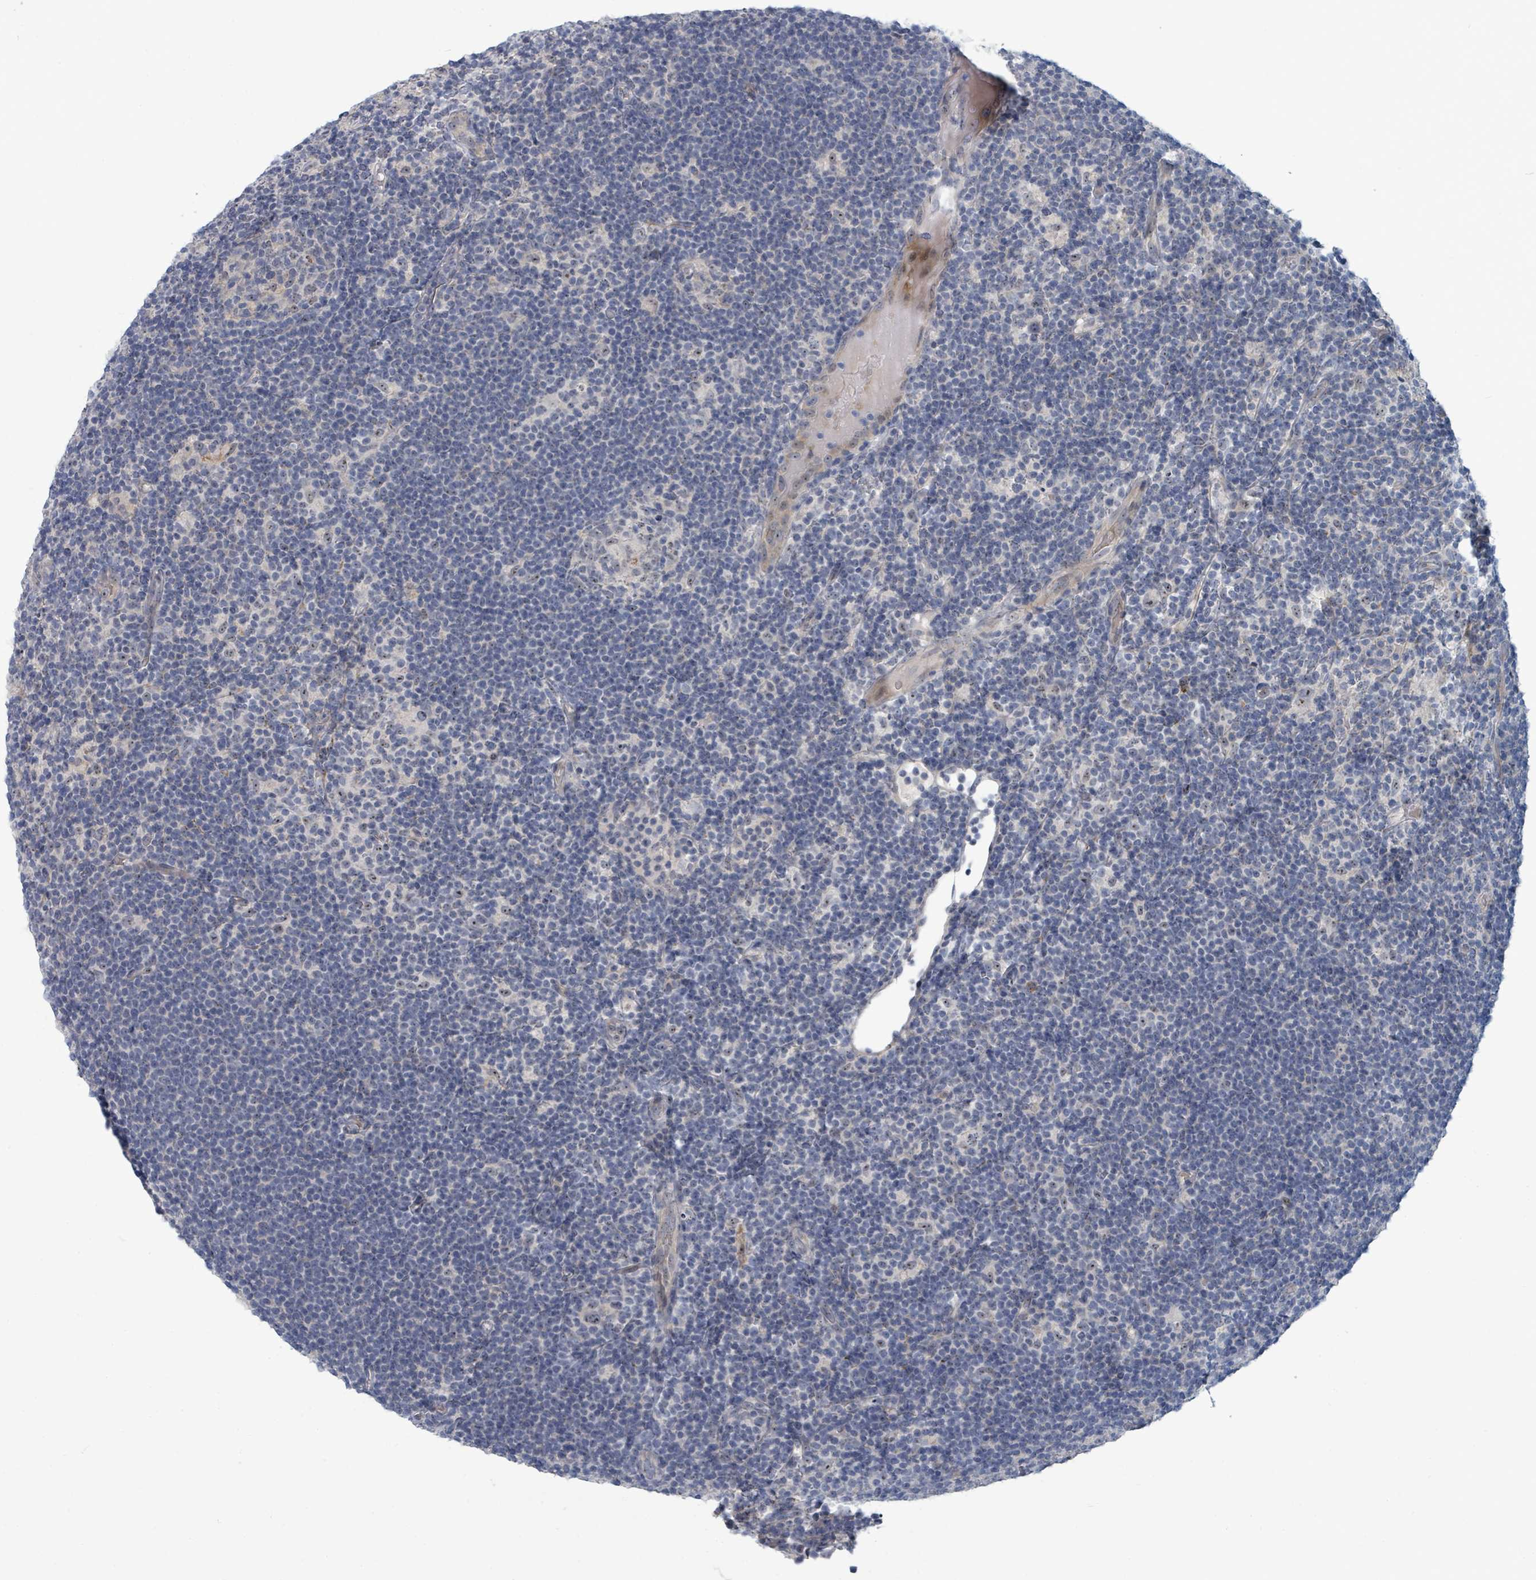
{"staining": {"intensity": "weak", "quantity": "25%-75%", "location": "nuclear"}, "tissue": "lymphoma", "cell_type": "Tumor cells", "image_type": "cancer", "snomed": [{"axis": "morphology", "description": "Hodgkin's disease, NOS"}, {"axis": "topography", "description": "Lymph node"}], "caption": "This image exhibits immunohistochemistry (IHC) staining of lymphoma, with low weak nuclear positivity in about 25%-75% of tumor cells.", "gene": "TRDMT1", "patient": {"sex": "female", "age": 57}}